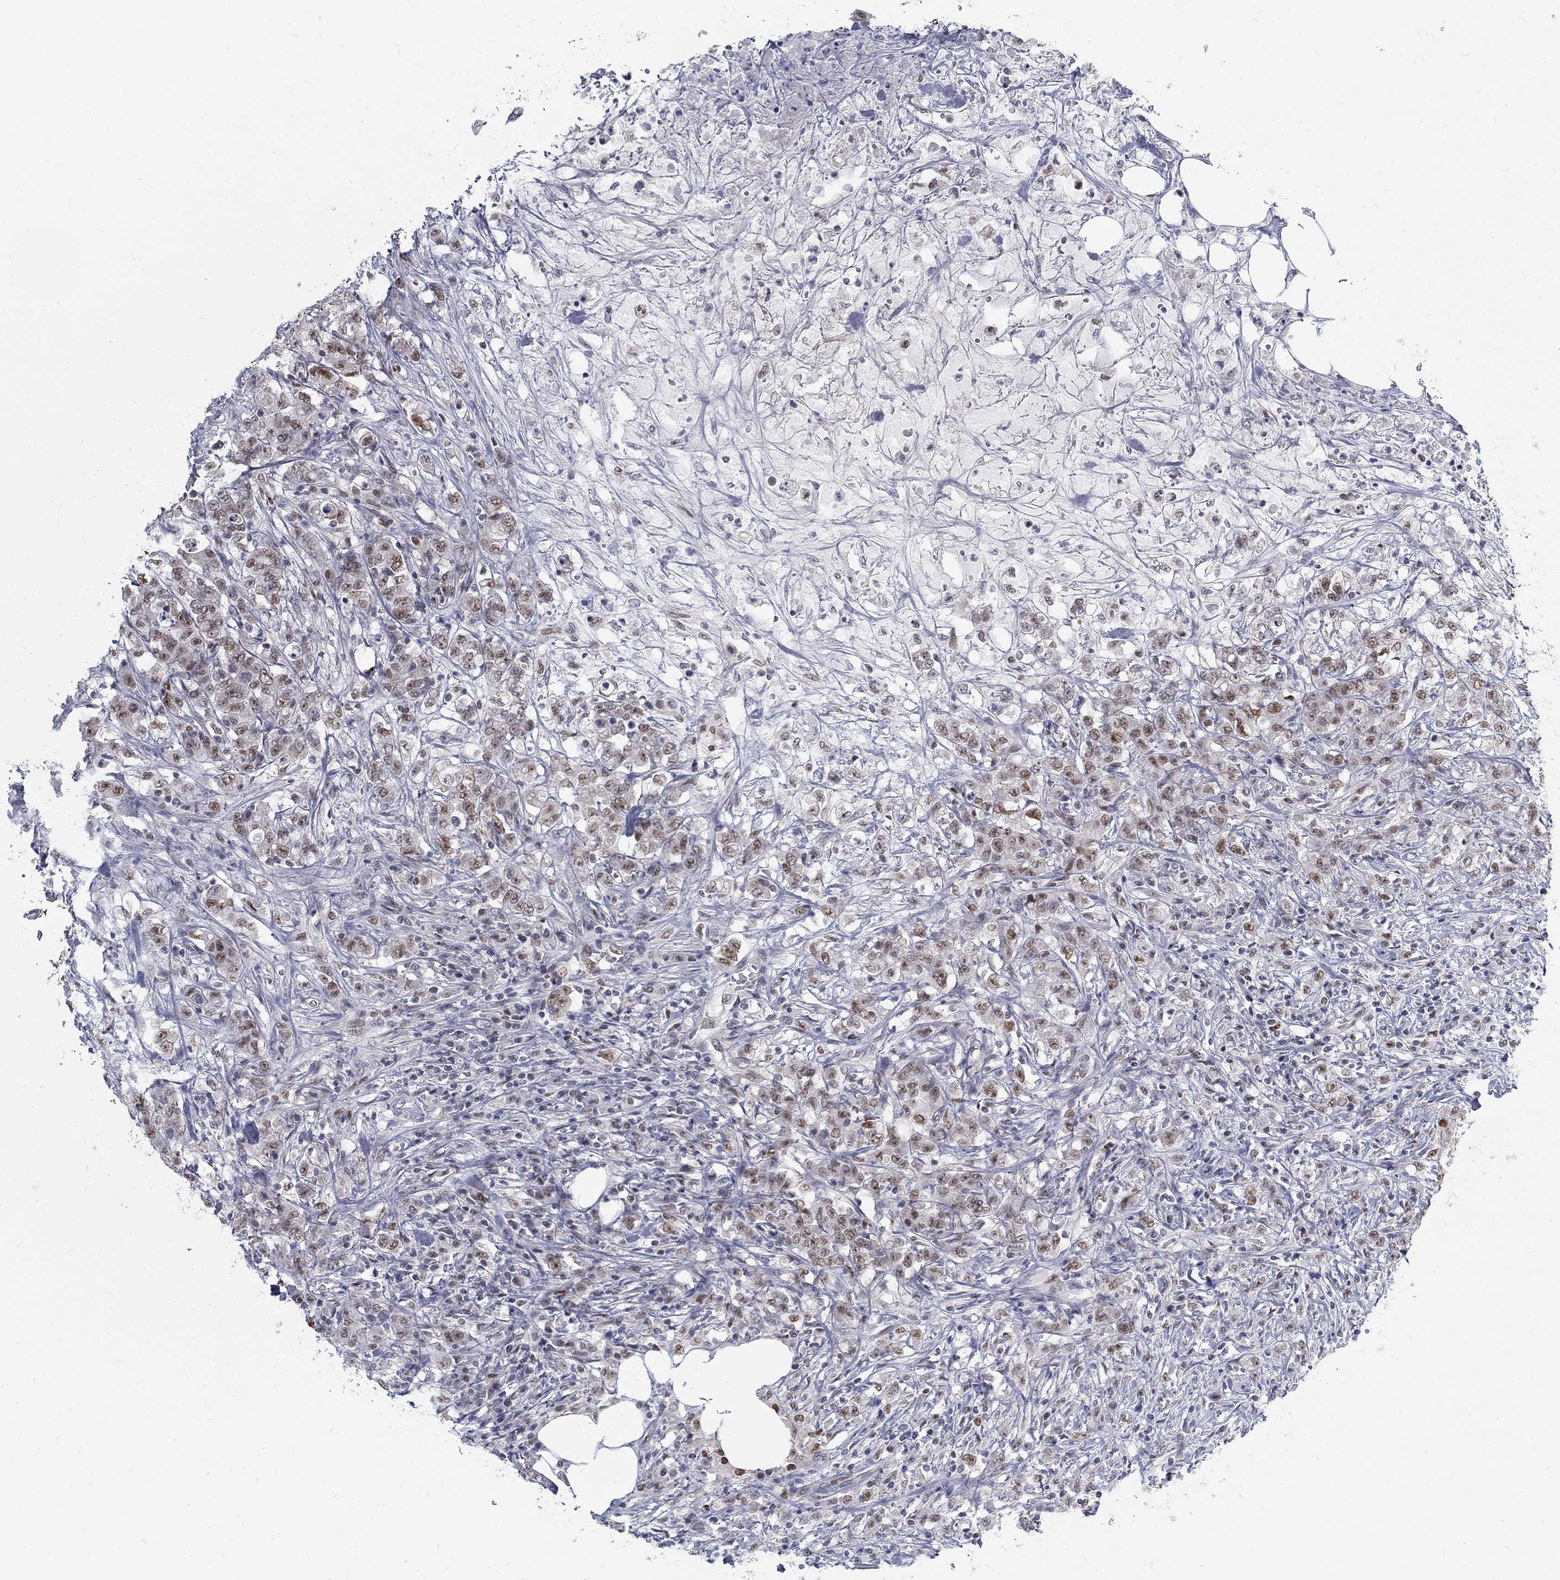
{"staining": {"intensity": "negative", "quantity": "none", "location": "none"}, "tissue": "colorectal cancer", "cell_type": "Tumor cells", "image_type": "cancer", "snomed": [{"axis": "morphology", "description": "Adenocarcinoma, NOS"}, {"axis": "topography", "description": "Colon"}], "caption": "An immunohistochemistry (IHC) histopathology image of colorectal adenocarcinoma is shown. There is no staining in tumor cells of colorectal adenocarcinoma.", "gene": "GCFC2", "patient": {"sex": "female", "age": 48}}